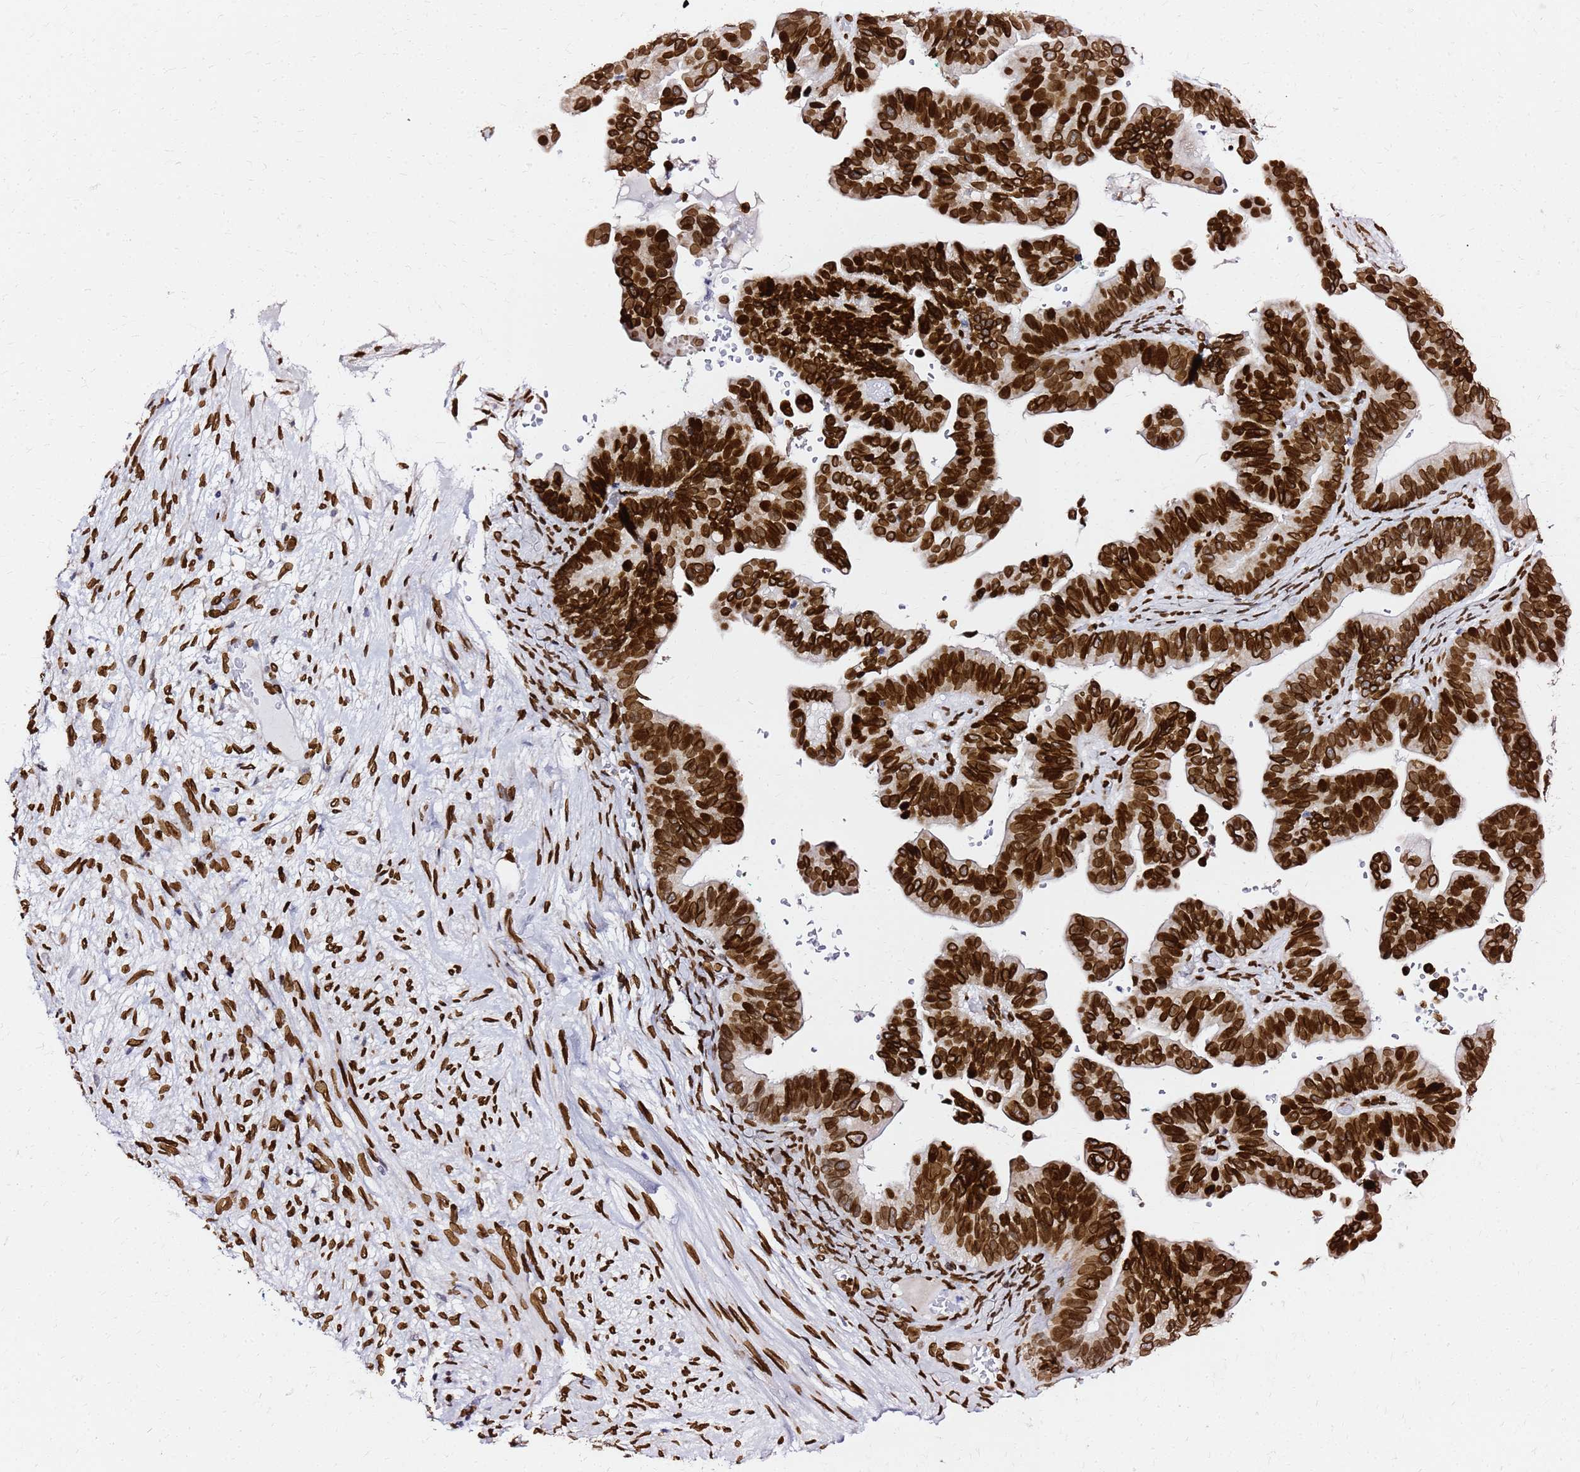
{"staining": {"intensity": "strong", "quantity": ">75%", "location": "cytoplasmic/membranous,nuclear"}, "tissue": "ovarian cancer", "cell_type": "Tumor cells", "image_type": "cancer", "snomed": [{"axis": "morphology", "description": "Cystadenocarcinoma, serous, NOS"}, {"axis": "topography", "description": "Ovary"}], "caption": "High-power microscopy captured an immunohistochemistry (IHC) image of ovarian serous cystadenocarcinoma, revealing strong cytoplasmic/membranous and nuclear positivity in about >75% of tumor cells.", "gene": "C6orf141", "patient": {"sex": "female", "age": 56}}